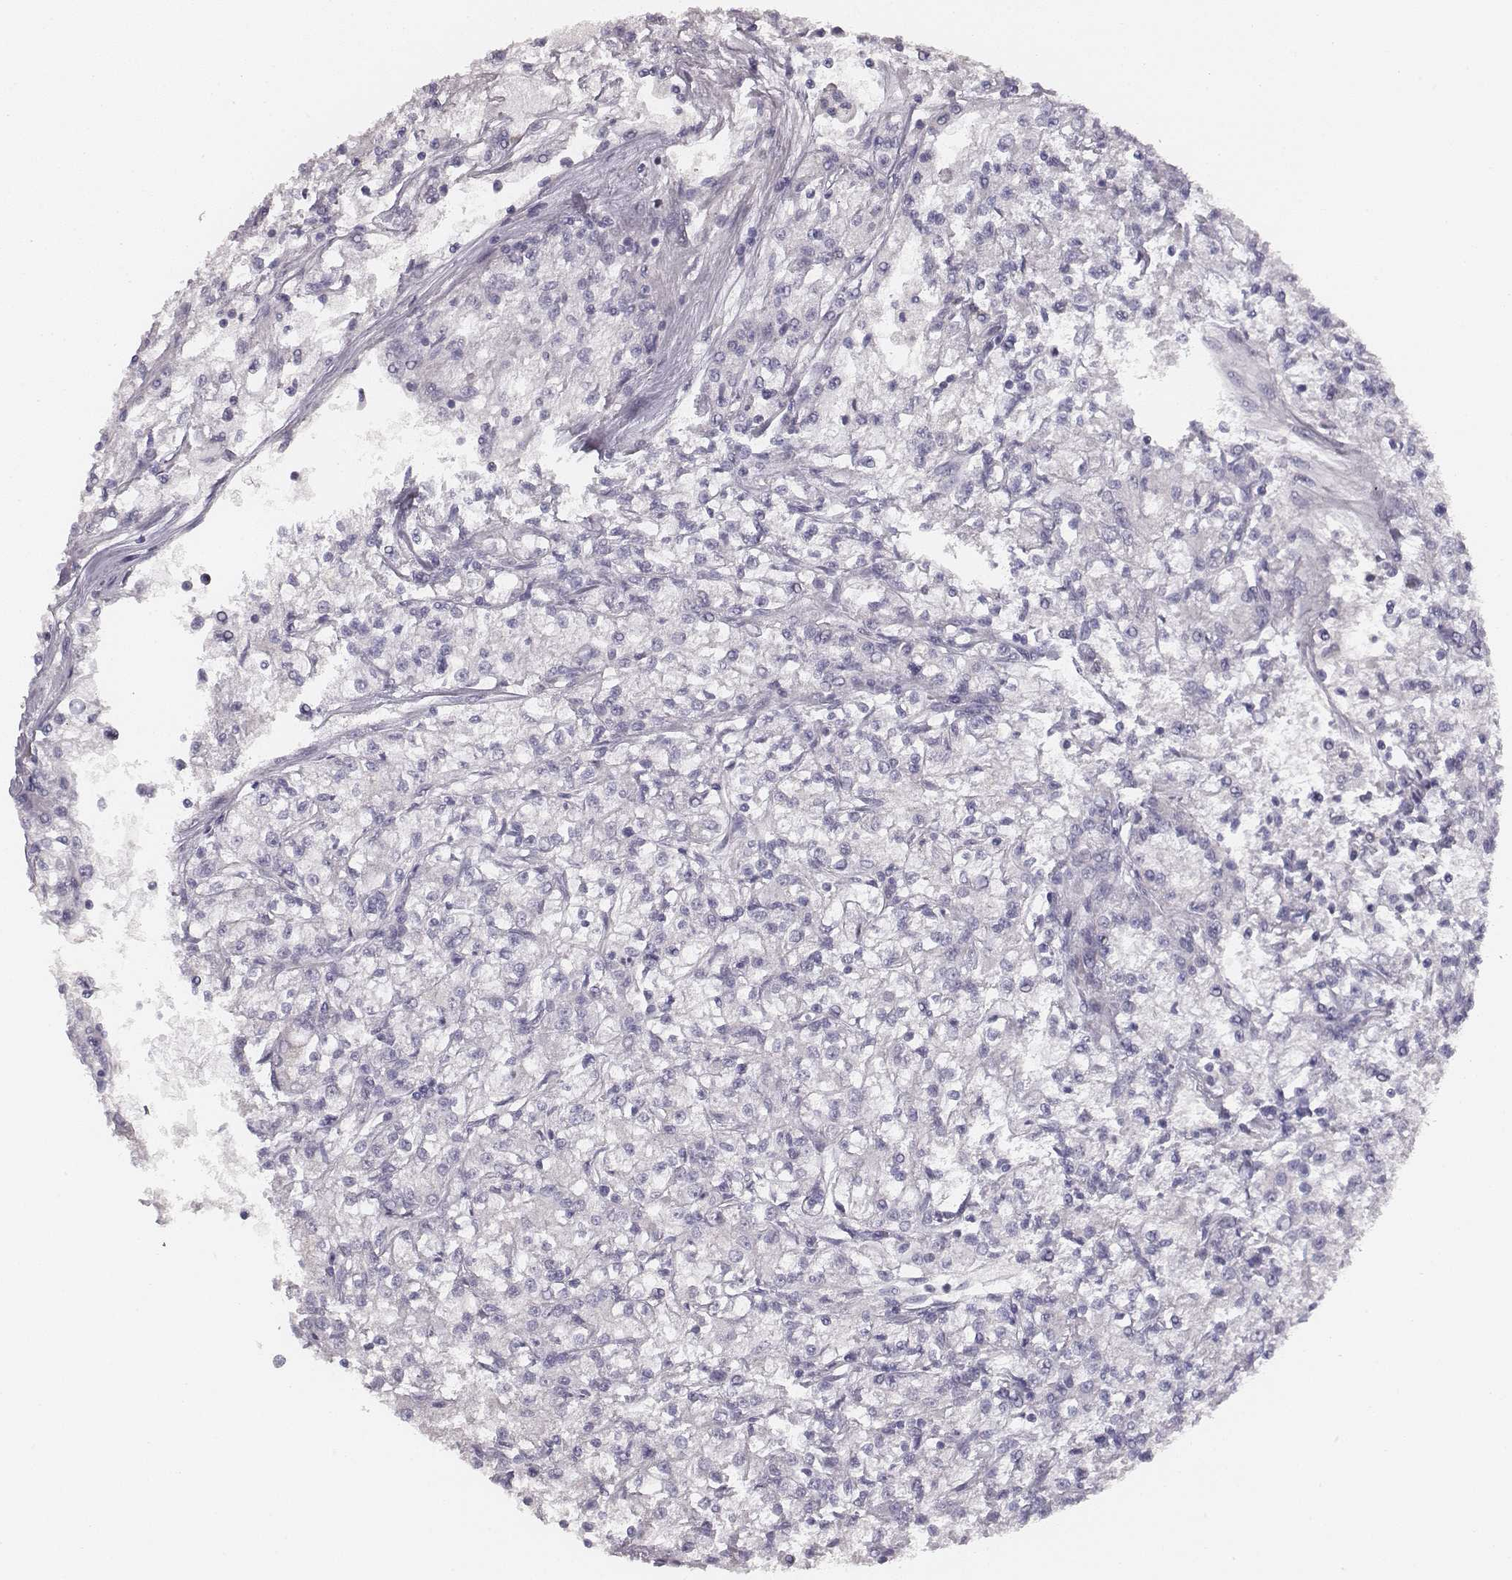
{"staining": {"intensity": "negative", "quantity": "none", "location": "none"}, "tissue": "renal cancer", "cell_type": "Tumor cells", "image_type": "cancer", "snomed": [{"axis": "morphology", "description": "Adenocarcinoma, NOS"}, {"axis": "topography", "description": "Kidney"}], "caption": "This is an immunohistochemistry image of human renal cancer. There is no positivity in tumor cells.", "gene": "MYH6", "patient": {"sex": "female", "age": 59}}